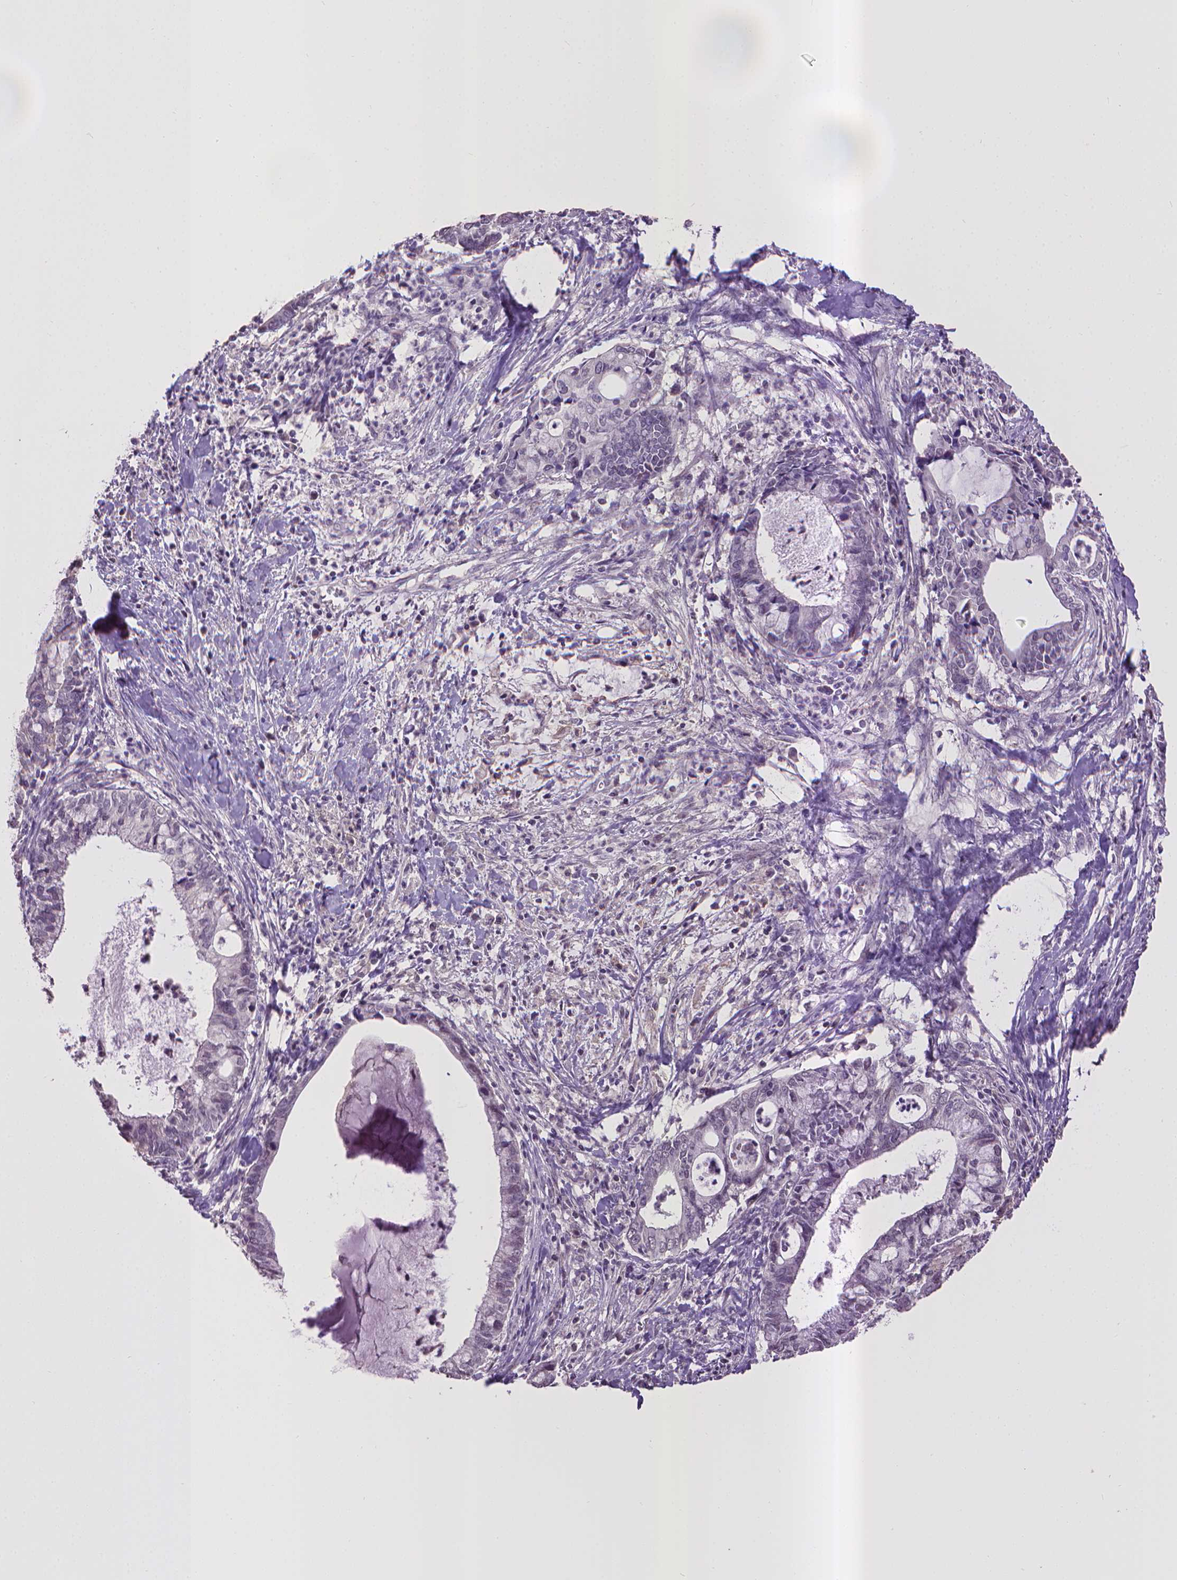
{"staining": {"intensity": "negative", "quantity": "none", "location": "none"}, "tissue": "cervical cancer", "cell_type": "Tumor cells", "image_type": "cancer", "snomed": [{"axis": "morphology", "description": "Adenocarcinoma, NOS"}, {"axis": "topography", "description": "Cervix"}], "caption": "DAB immunohistochemical staining of cervical cancer (adenocarcinoma) exhibits no significant positivity in tumor cells.", "gene": "CPM", "patient": {"sex": "female", "age": 42}}